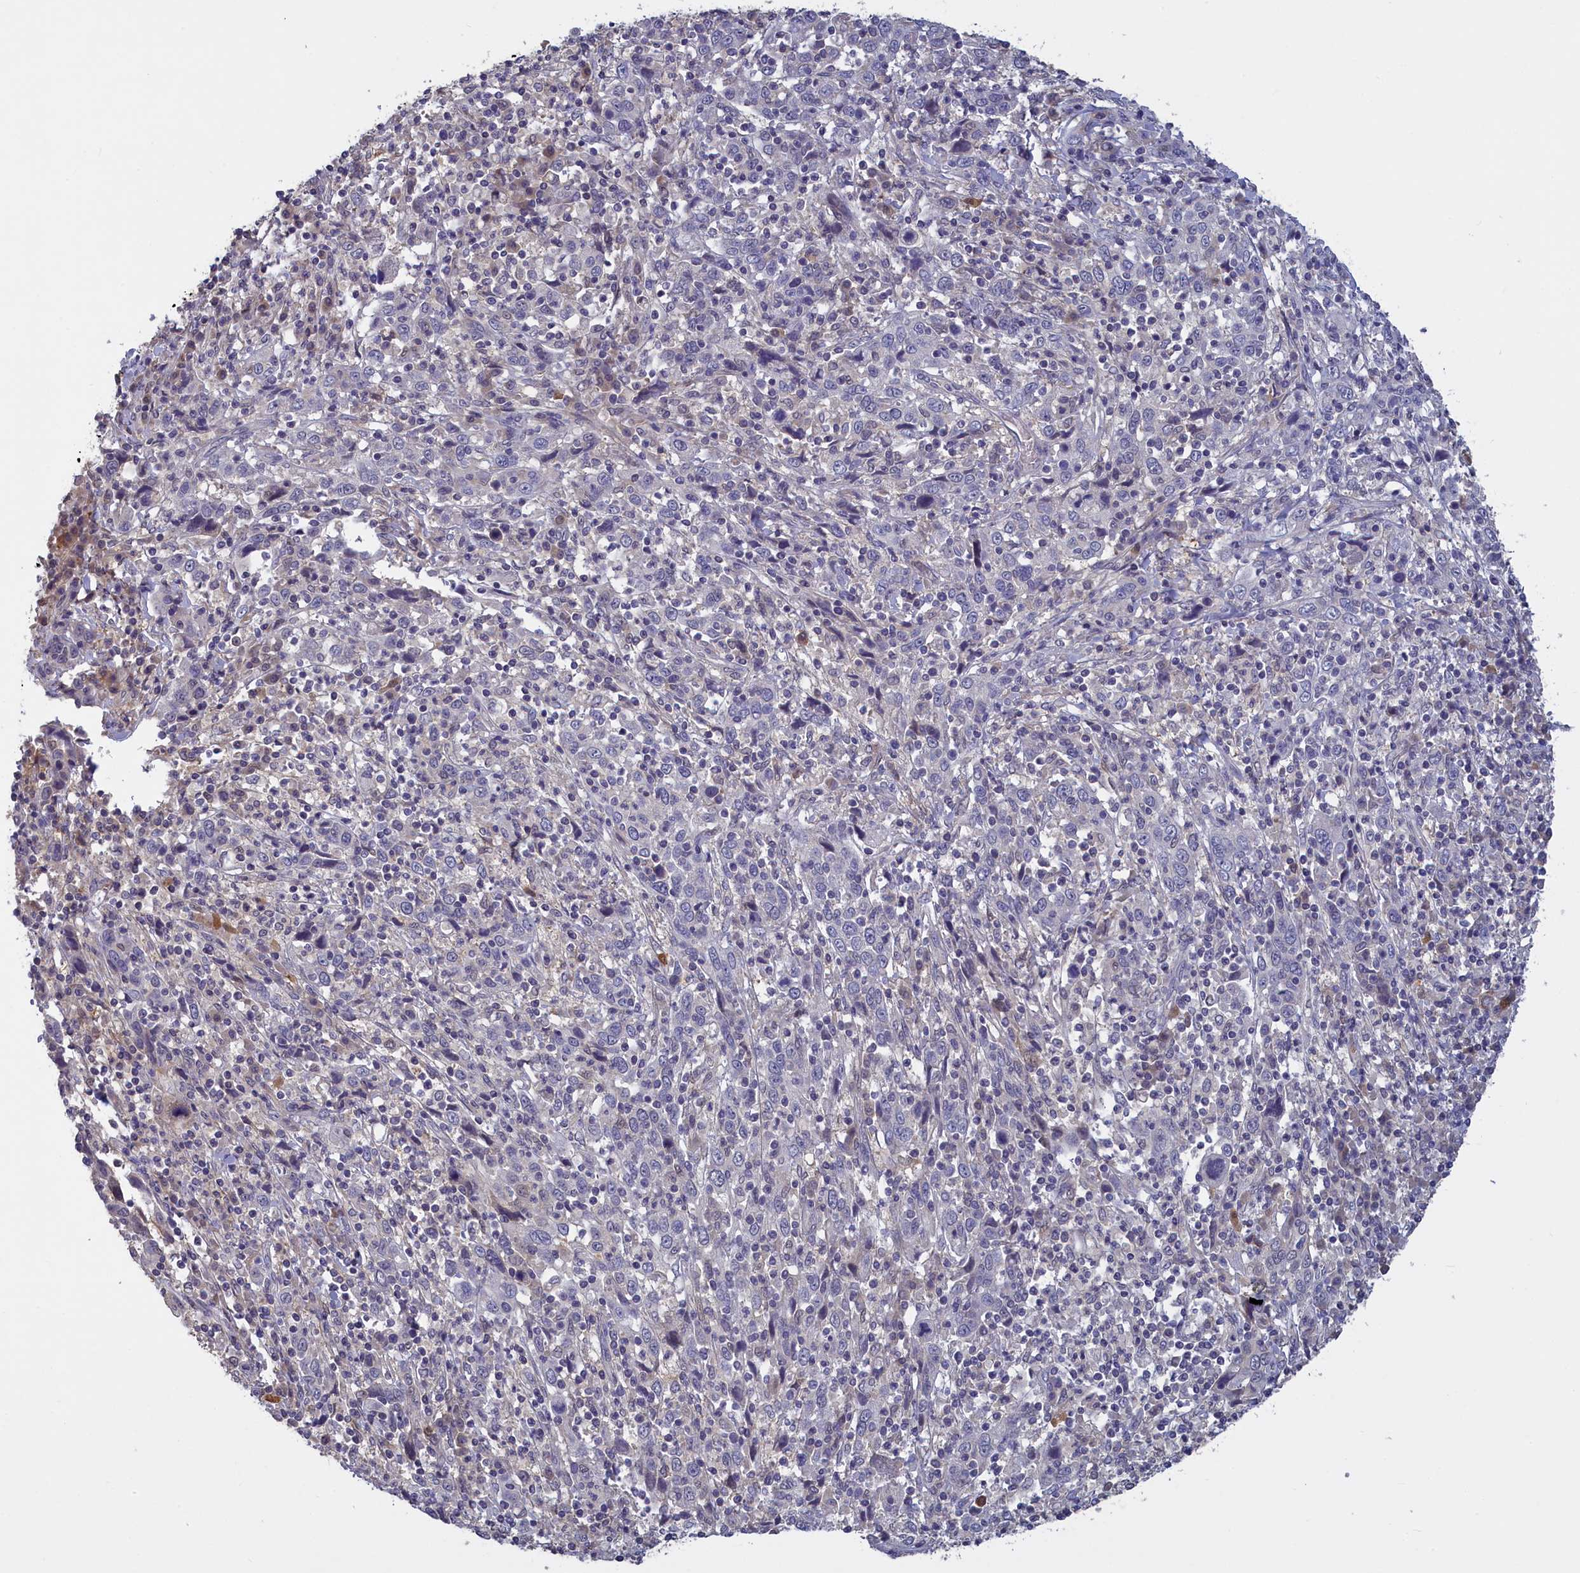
{"staining": {"intensity": "strong", "quantity": "<25%", "location": "cytoplasmic/membranous"}, "tissue": "cervical cancer", "cell_type": "Tumor cells", "image_type": "cancer", "snomed": [{"axis": "morphology", "description": "Squamous cell carcinoma, NOS"}, {"axis": "topography", "description": "Cervix"}], "caption": "An image showing strong cytoplasmic/membranous positivity in approximately <25% of tumor cells in squamous cell carcinoma (cervical), as visualized by brown immunohistochemical staining.", "gene": "UCHL3", "patient": {"sex": "female", "age": 46}}